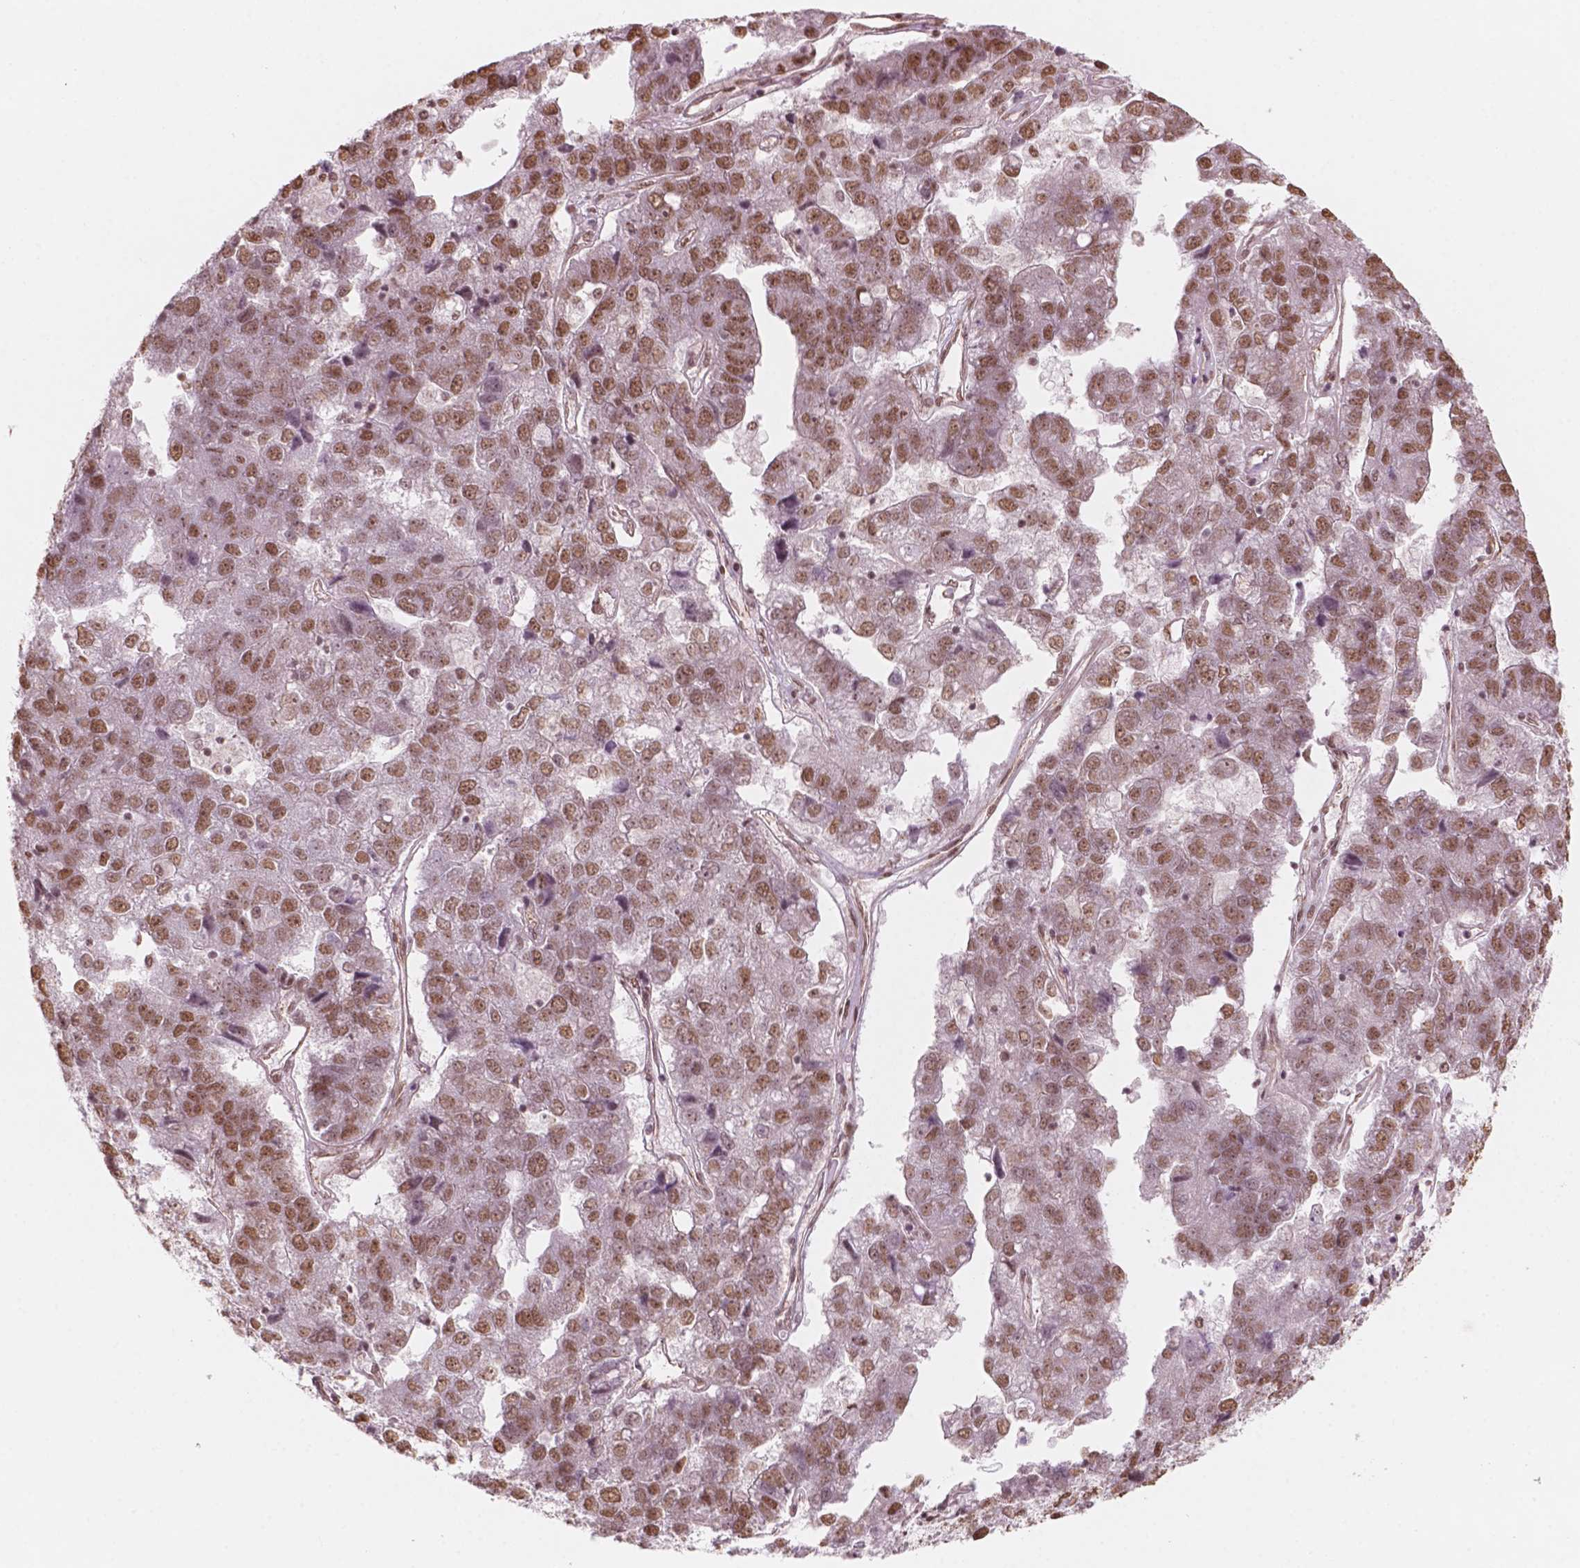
{"staining": {"intensity": "moderate", "quantity": ">75%", "location": "nuclear"}, "tissue": "pancreatic cancer", "cell_type": "Tumor cells", "image_type": "cancer", "snomed": [{"axis": "morphology", "description": "Adenocarcinoma, NOS"}, {"axis": "topography", "description": "Pancreas"}], "caption": "Tumor cells display medium levels of moderate nuclear positivity in approximately >75% of cells in human pancreatic cancer.", "gene": "GTF3C5", "patient": {"sex": "female", "age": 61}}